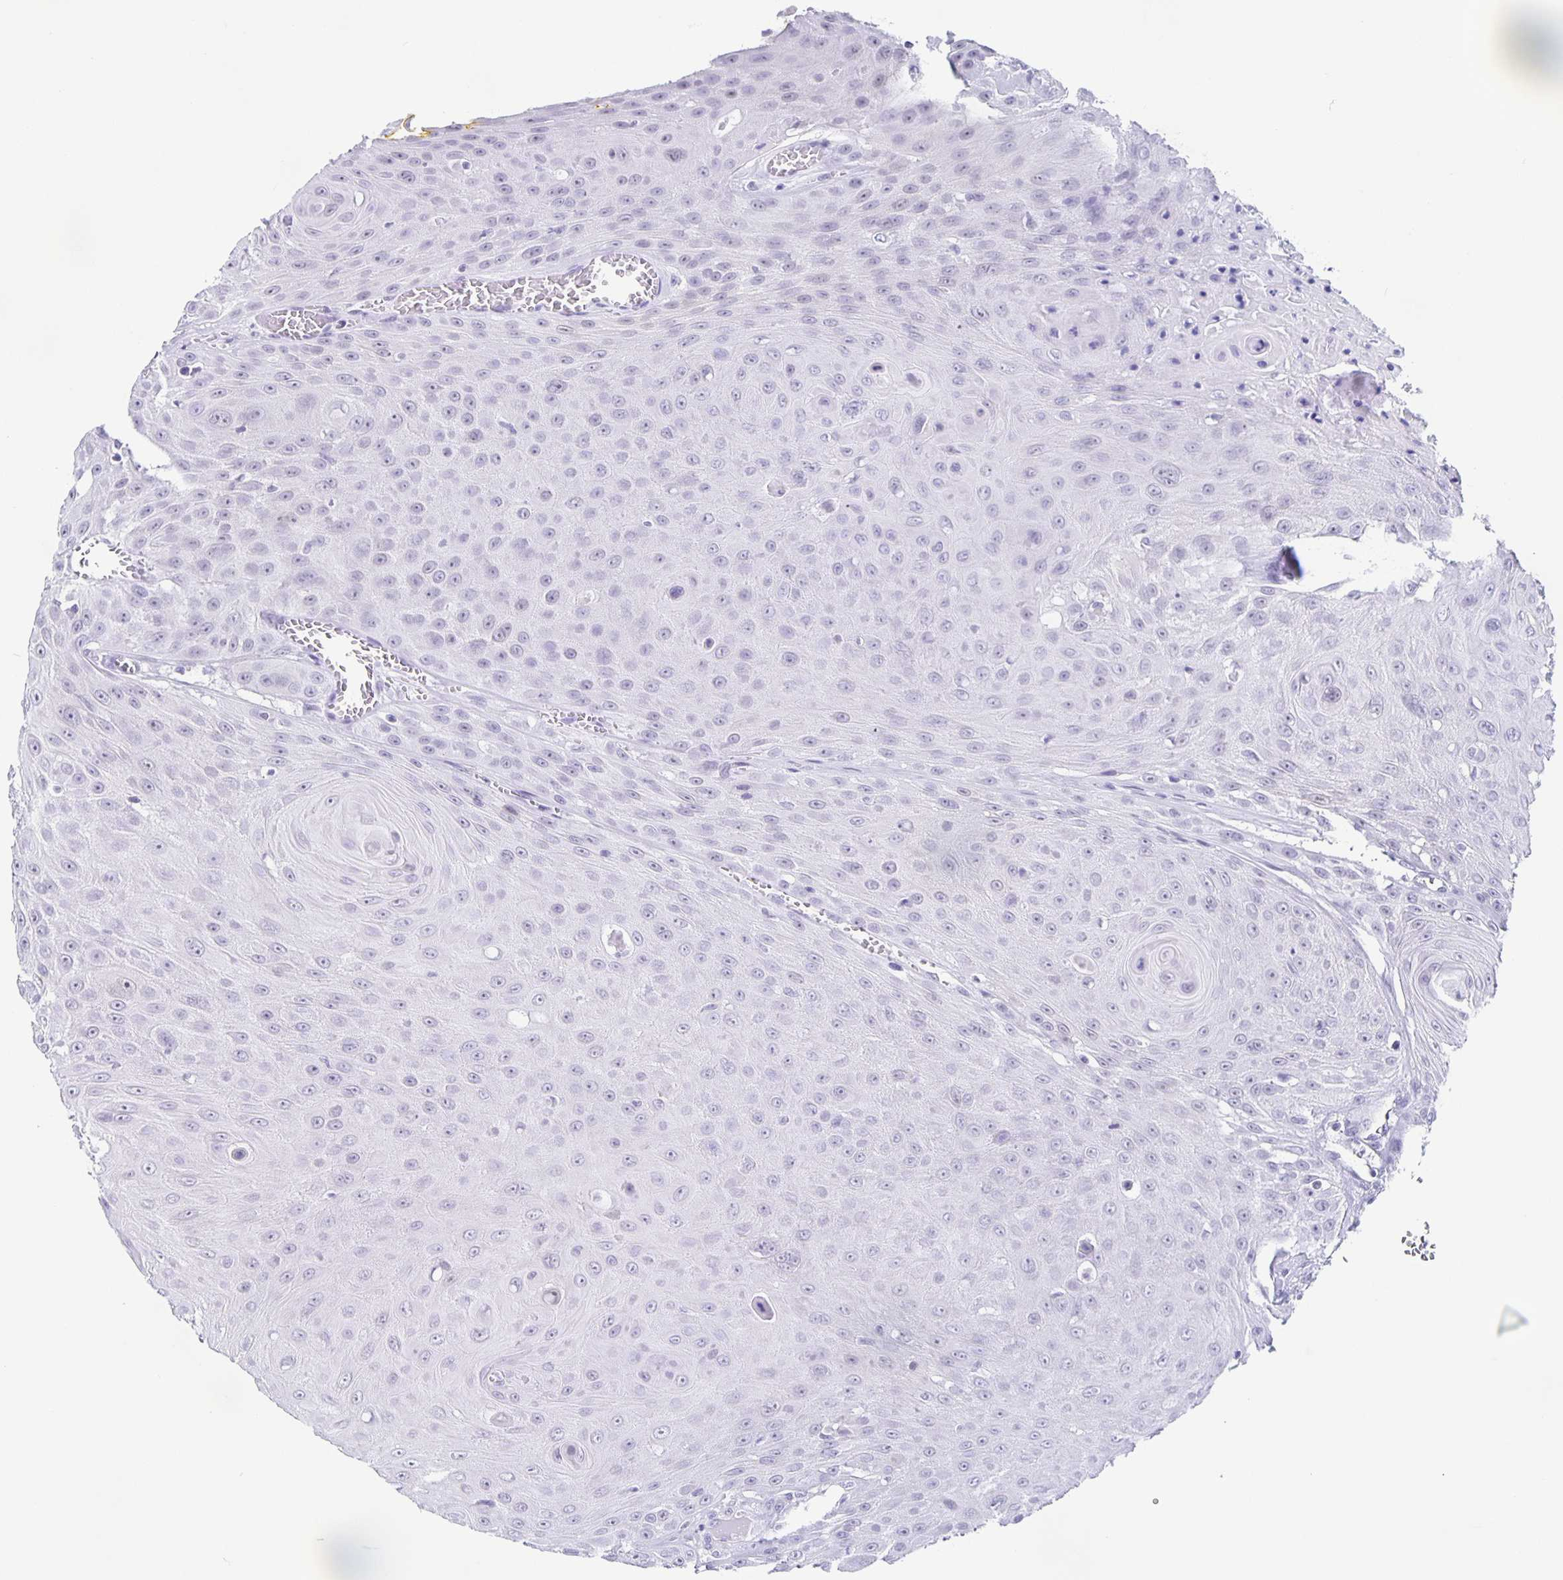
{"staining": {"intensity": "negative", "quantity": "none", "location": "none"}, "tissue": "head and neck cancer", "cell_type": "Tumor cells", "image_type": "cancer", "snomed": [{"axis": "morphology", "description": "Squamous cell carcinoma, NOS"}, {"axis": "topography", "description": "Oral tissue"}, {"axis": "topography", "description": "Head-Neck"}], "caption": "Squamous cell carcinoma (head and neck) stained for a protein using IHC reveals no expression tumor cells.", "gene": "TPPP", "patient": {"sex": "male", "age": 81}}